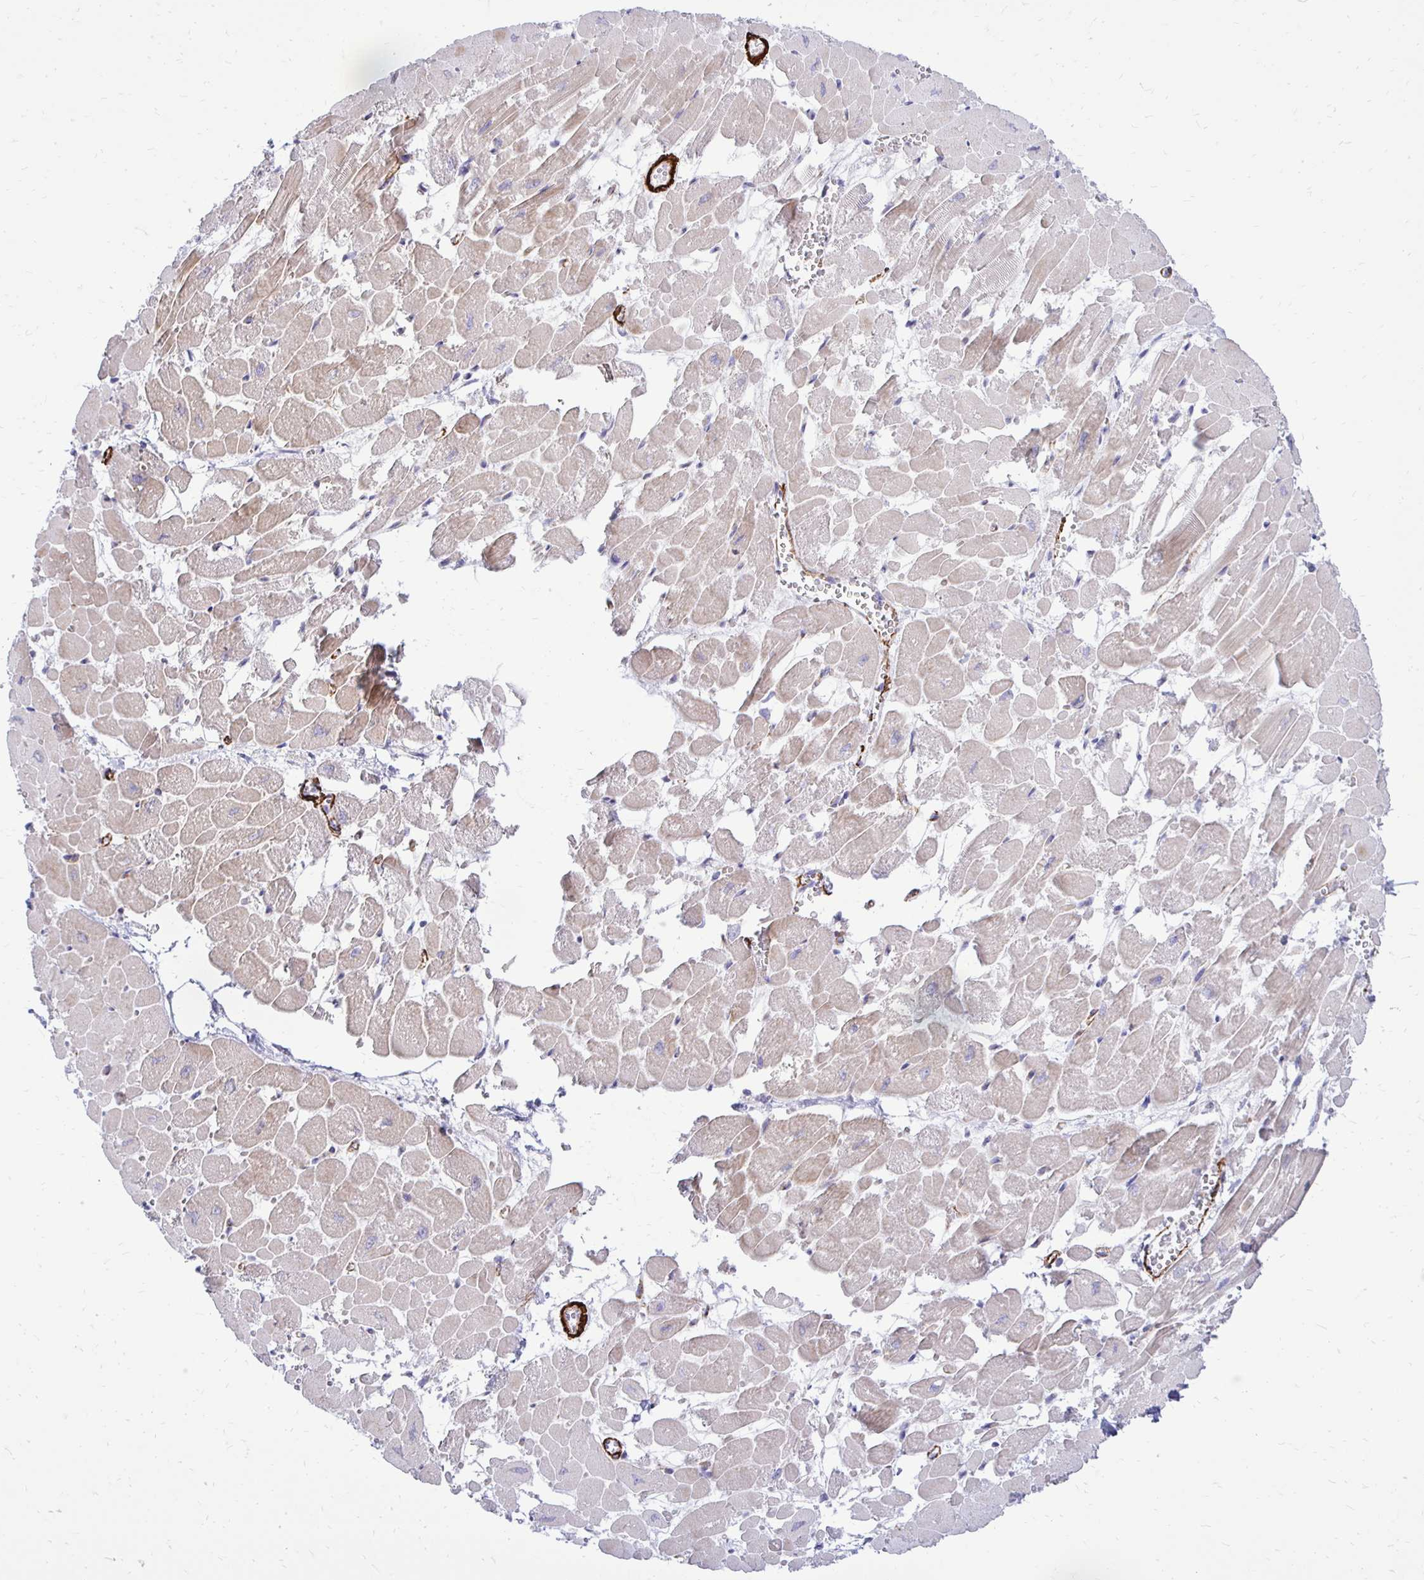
{"staining": {"intensity": "weak", "quantity": "25%-75%", "location": "cytoplasmic/membranous"}, "tissue": "heart muscle", "cell_type": "Cardiomyocytes", "image_type": "normal", "snomed": [{"axis": "morphology", "description": "Normal tissue, NOS"}, {"axis": "topography", "description": "Heart"}], "caption": "The photomicrograph reveals immunohistochemical staining of benign heart muscle. There is weak cytoplasmic/membranous positivity is identified in about 25%-75% of cardiomyocytes. (Stains: DAB in brown, nuclei in blue, Microscopy: brightfield microscopy at high magnification).", "gene": "CTPS1", "patient": {"sex": "female", "age": 52}}